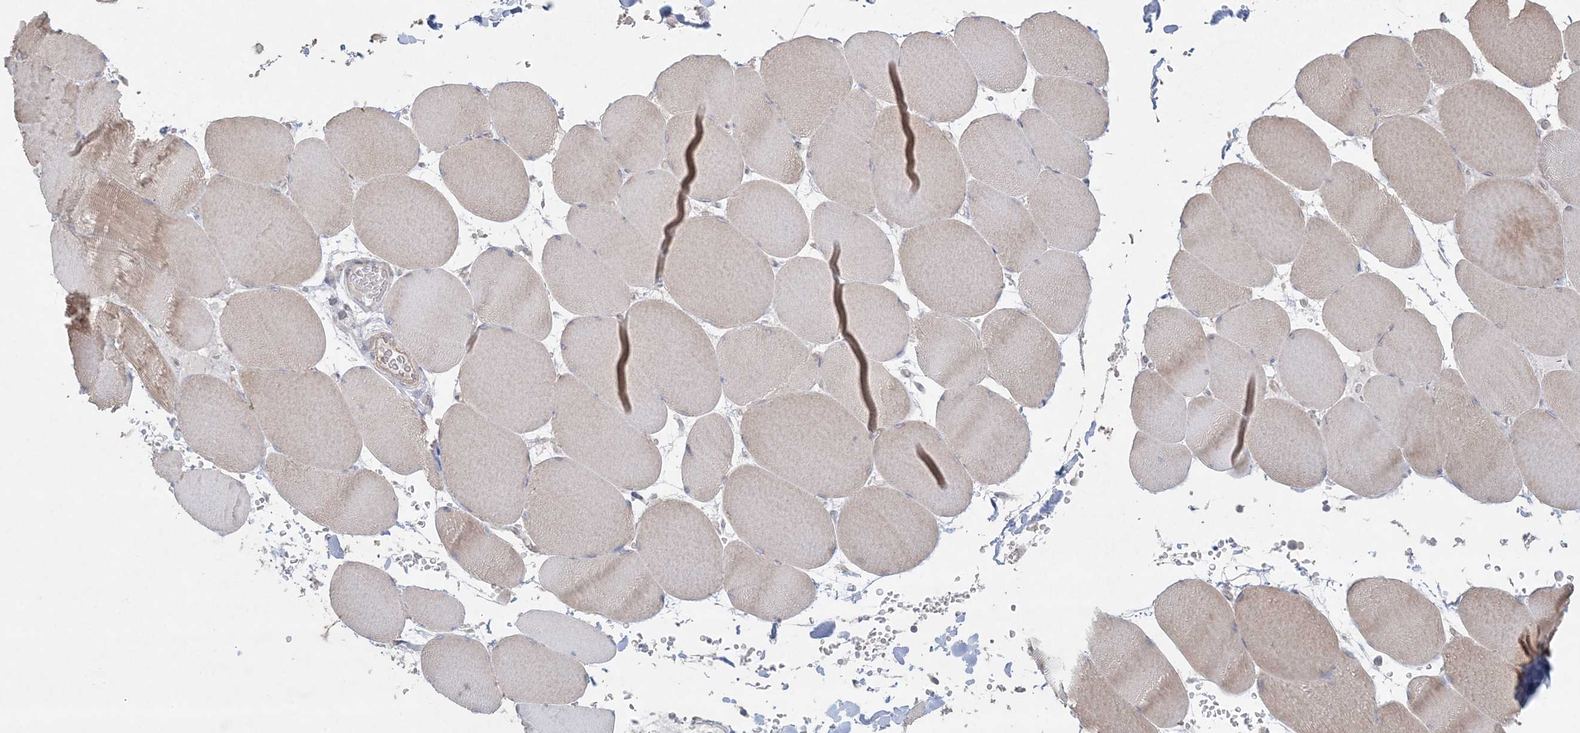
{"staining": {"intensity": "weak", "quantity": "25%-75%", "location": "cytoplasmic/membranous"}, "tissue": "skeletal muscle", "cell_type": "Myocytes", "image_type": "normal", "snomed": [{"axis": "morphology", "description": "Normal tissue, NOS"}, {"axis": "topography", "description": "Skeletal muscle"}, {"axis": "topography", "description": "Head-Neck"}], "caption": "Protein analysis of normal skeletal muscle exhibits weak cytoplasmic/membranous positivity in about 25%-75% of myocytes. (Brightfield microscopy of DAB IHC at high magnification).", "gene": "SH3BP4", "patient": {"sex": "male", "age": 66}}